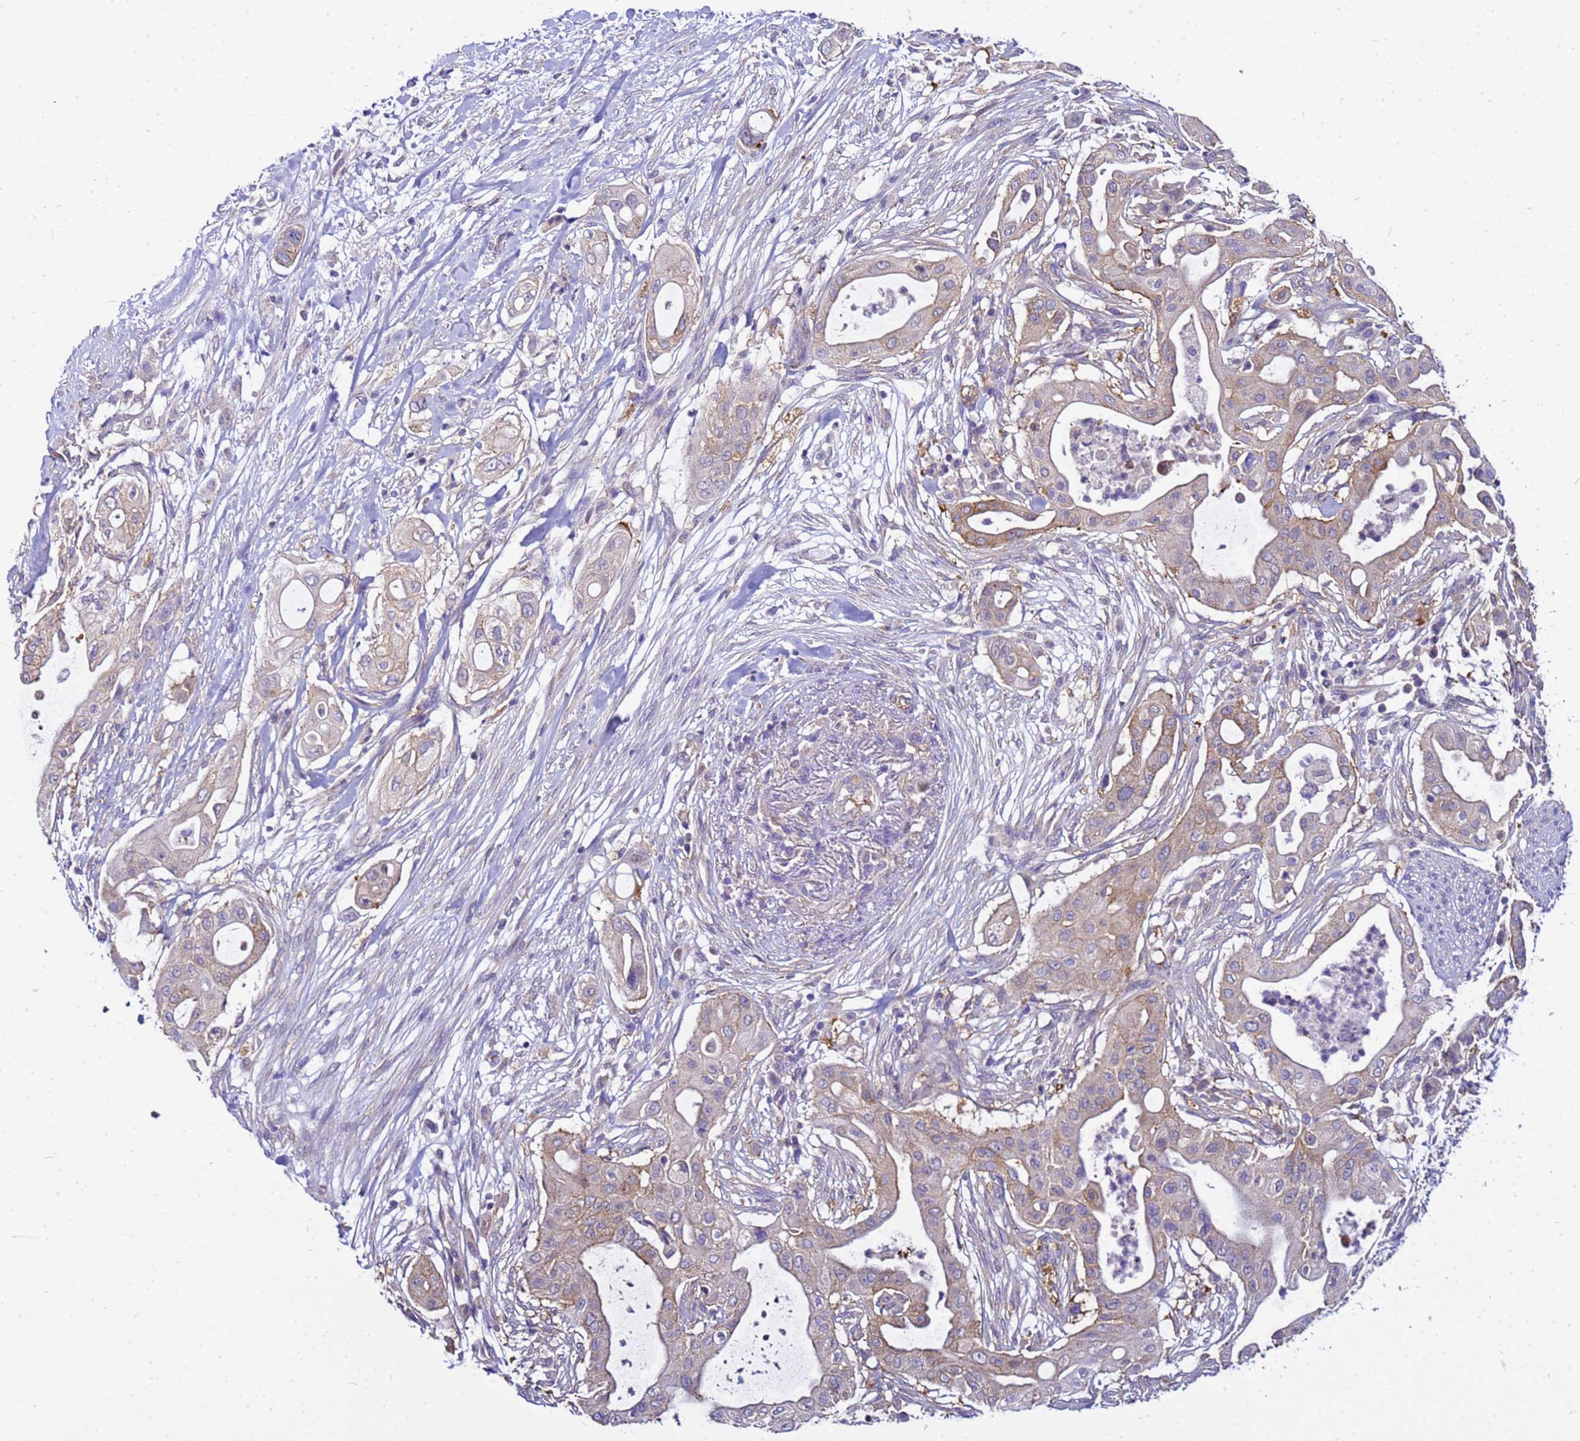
{"staining": {"intensity": "weak", "quantity": "25%-75%", "location": "cytoplasmic/membranous"}, "tissue": "pancreatic cancer", "cell_type": "Tumor cells", "image_type": "cancer", "snomed": [{"axis": "morphology", "description": "Adenocarcinoma, NOS"}, {"axis": "topography", "description": "Pancreas"}], "caption": "Pancreatic adenocarcinoma was stained to show a protein in brown. There is low levels of weak cytoplasmic/membranous expression in about 25%-75% of tumor cells. (Stains: DAB in brown, nuclei in blue, Microscopy: brightfield microscopy at high magnification).", "gene": "PKD1", "patient": {"sex": "male", "age": 68}}